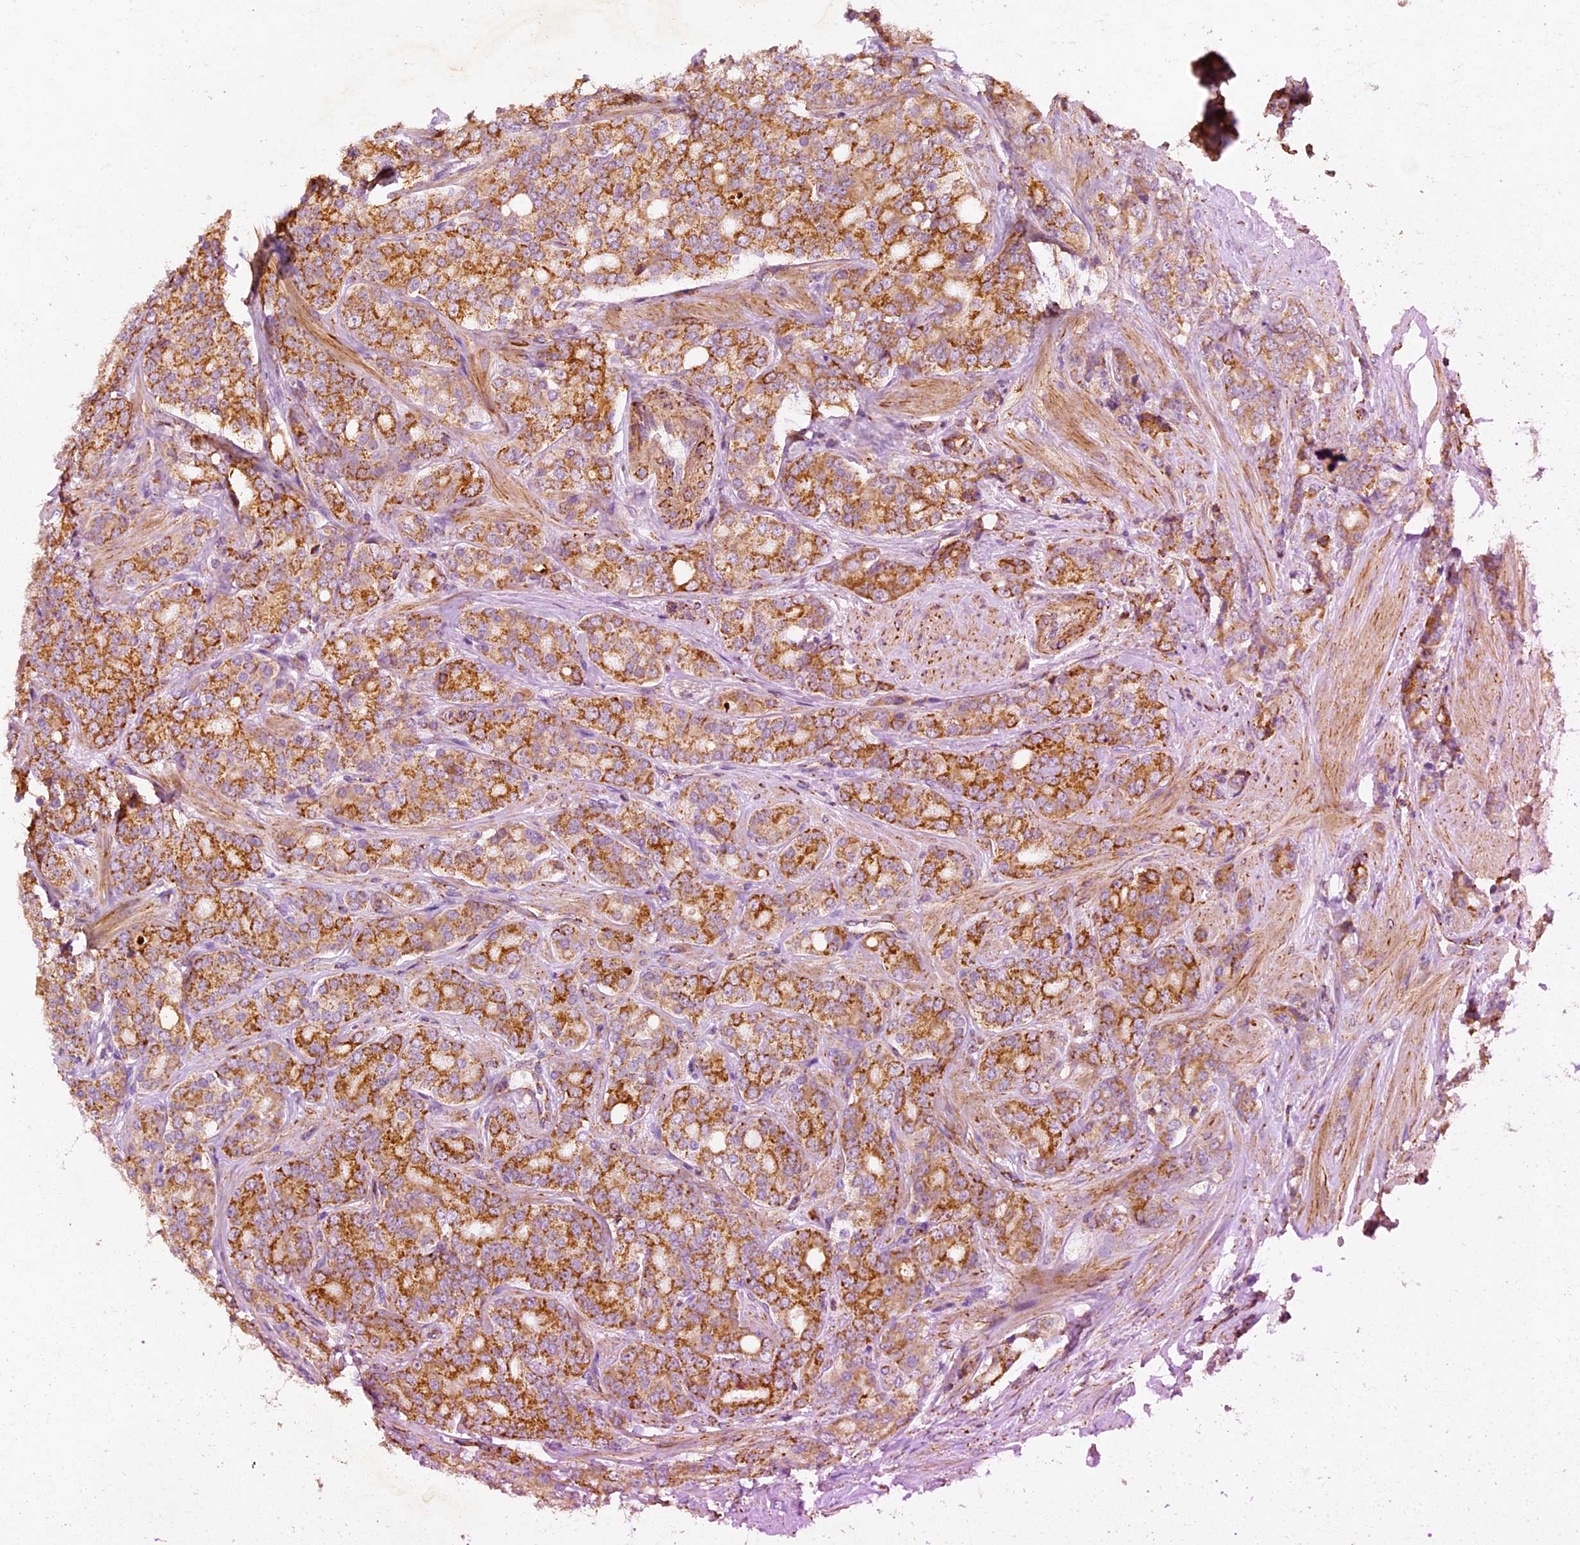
{"staining": {"intensity": "moderate", "quantity": ">75%", "location": "cytoplasmic/membranous"}, "tissue": "prostate cancer", "cell_type": "Tumor cells", "image_type": "cancer", "snomed": [{"axis": "morphology", "description": "Adenocarcinoma, High grade"}, {"axis": "topography", "description": "Prostate"}], "caption": "High-magnification brightfield microscopy of prostate cancer stained with DAB (brown) and counterstained with hematoxylin (blue). tumor cells exhibit moderate cytoplasmic/membranous expression is present in about>75% of cells.", "gene": "NDUFA8", "patient": {"sex": "male", "age": 62}}